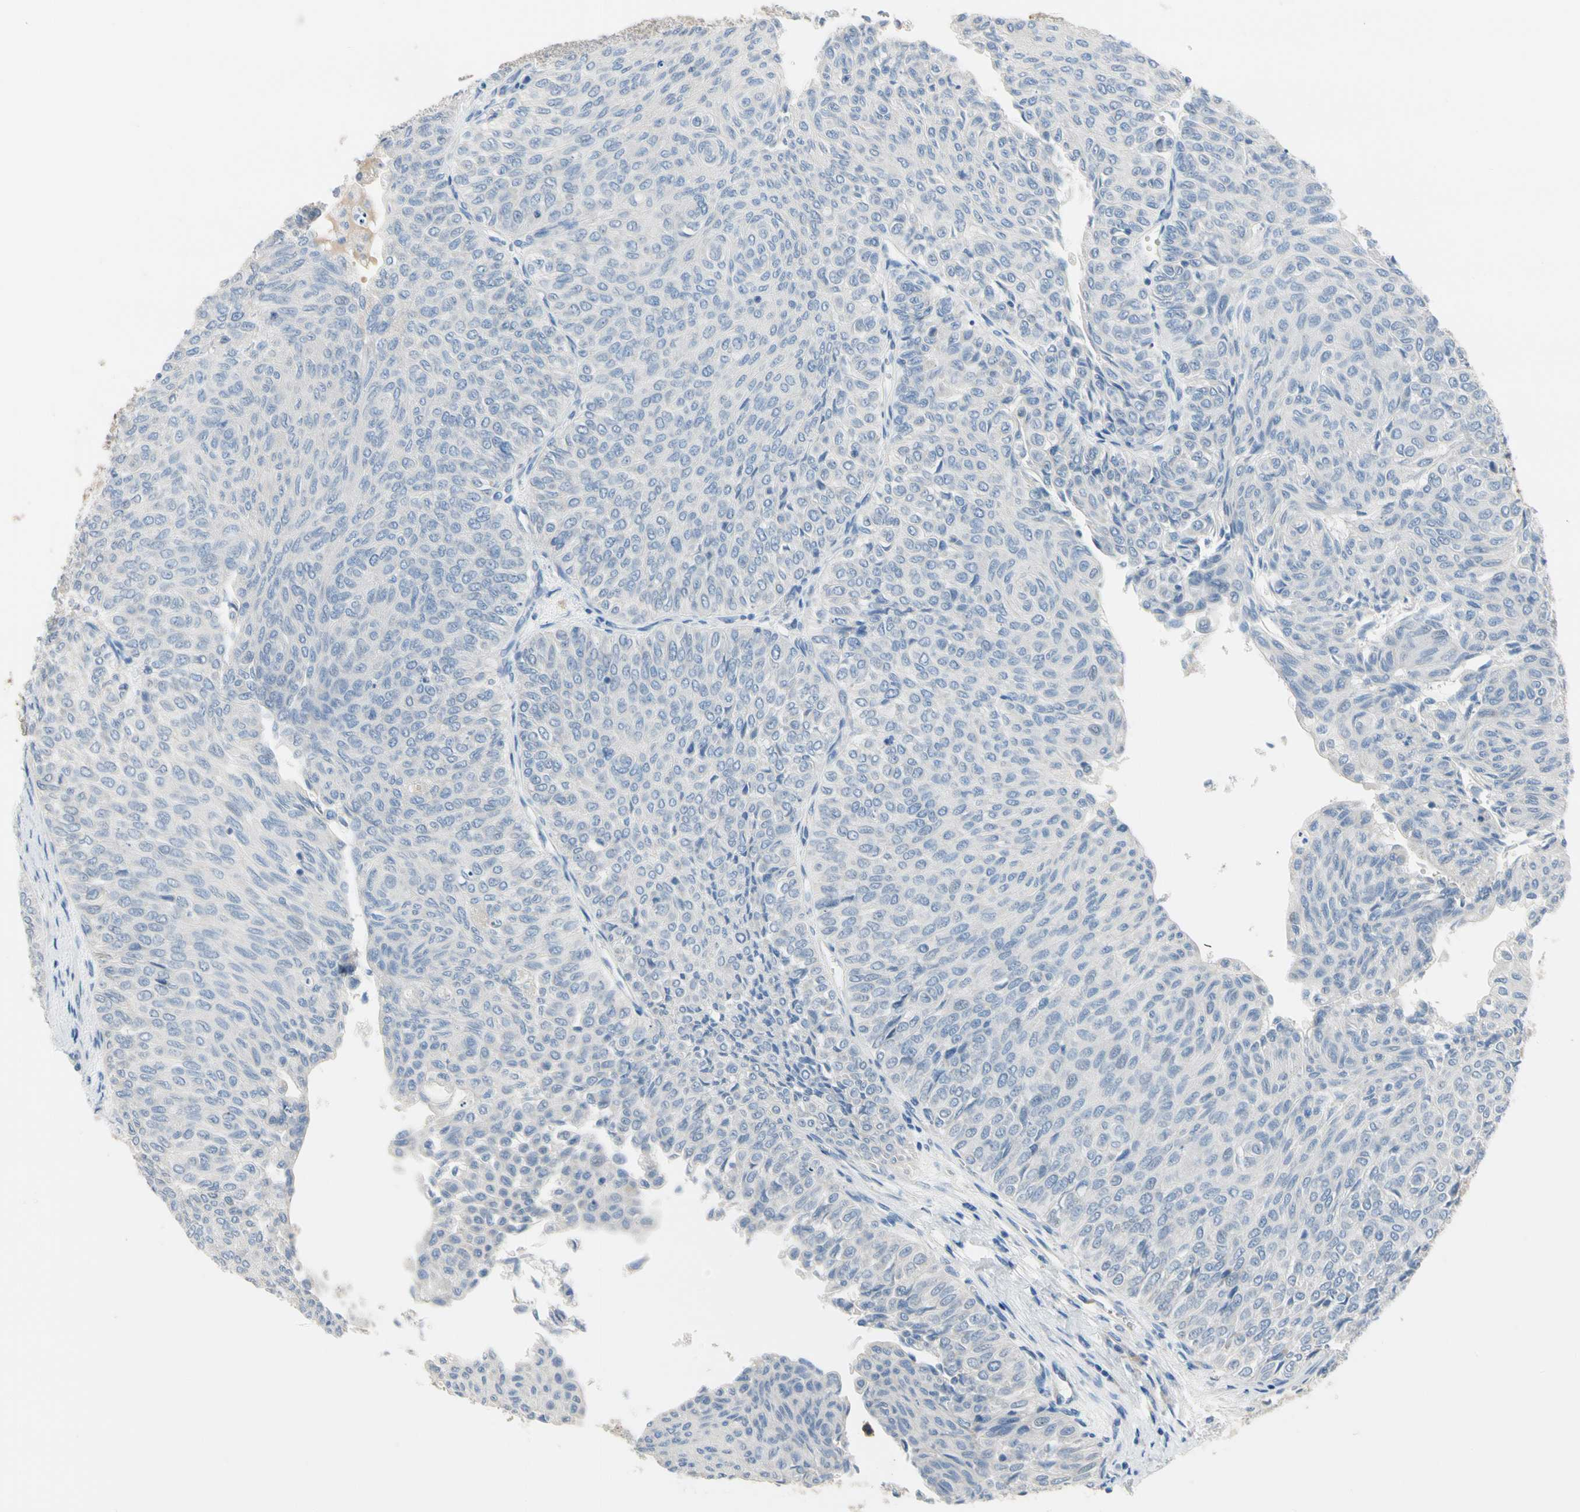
{"staining": {"intensity": "negative", "quantity": "none", "location": "none"}, "tissue": "urothelial cancer", "cell_type": "Tumor cells", "image_type": "cancer", "snomed": [{"axis": "morphology", "description": "Urothelial carcinoma, Low grade"}, {"axis": "topography", "description": "Urinary bladder"}], "caption": "Immunohistochemical staining of human urothelial cancer reveals no significant staining in tumor cells.", "gene": "BBOX1", "patient": {"sex": "male", "age": 78}}